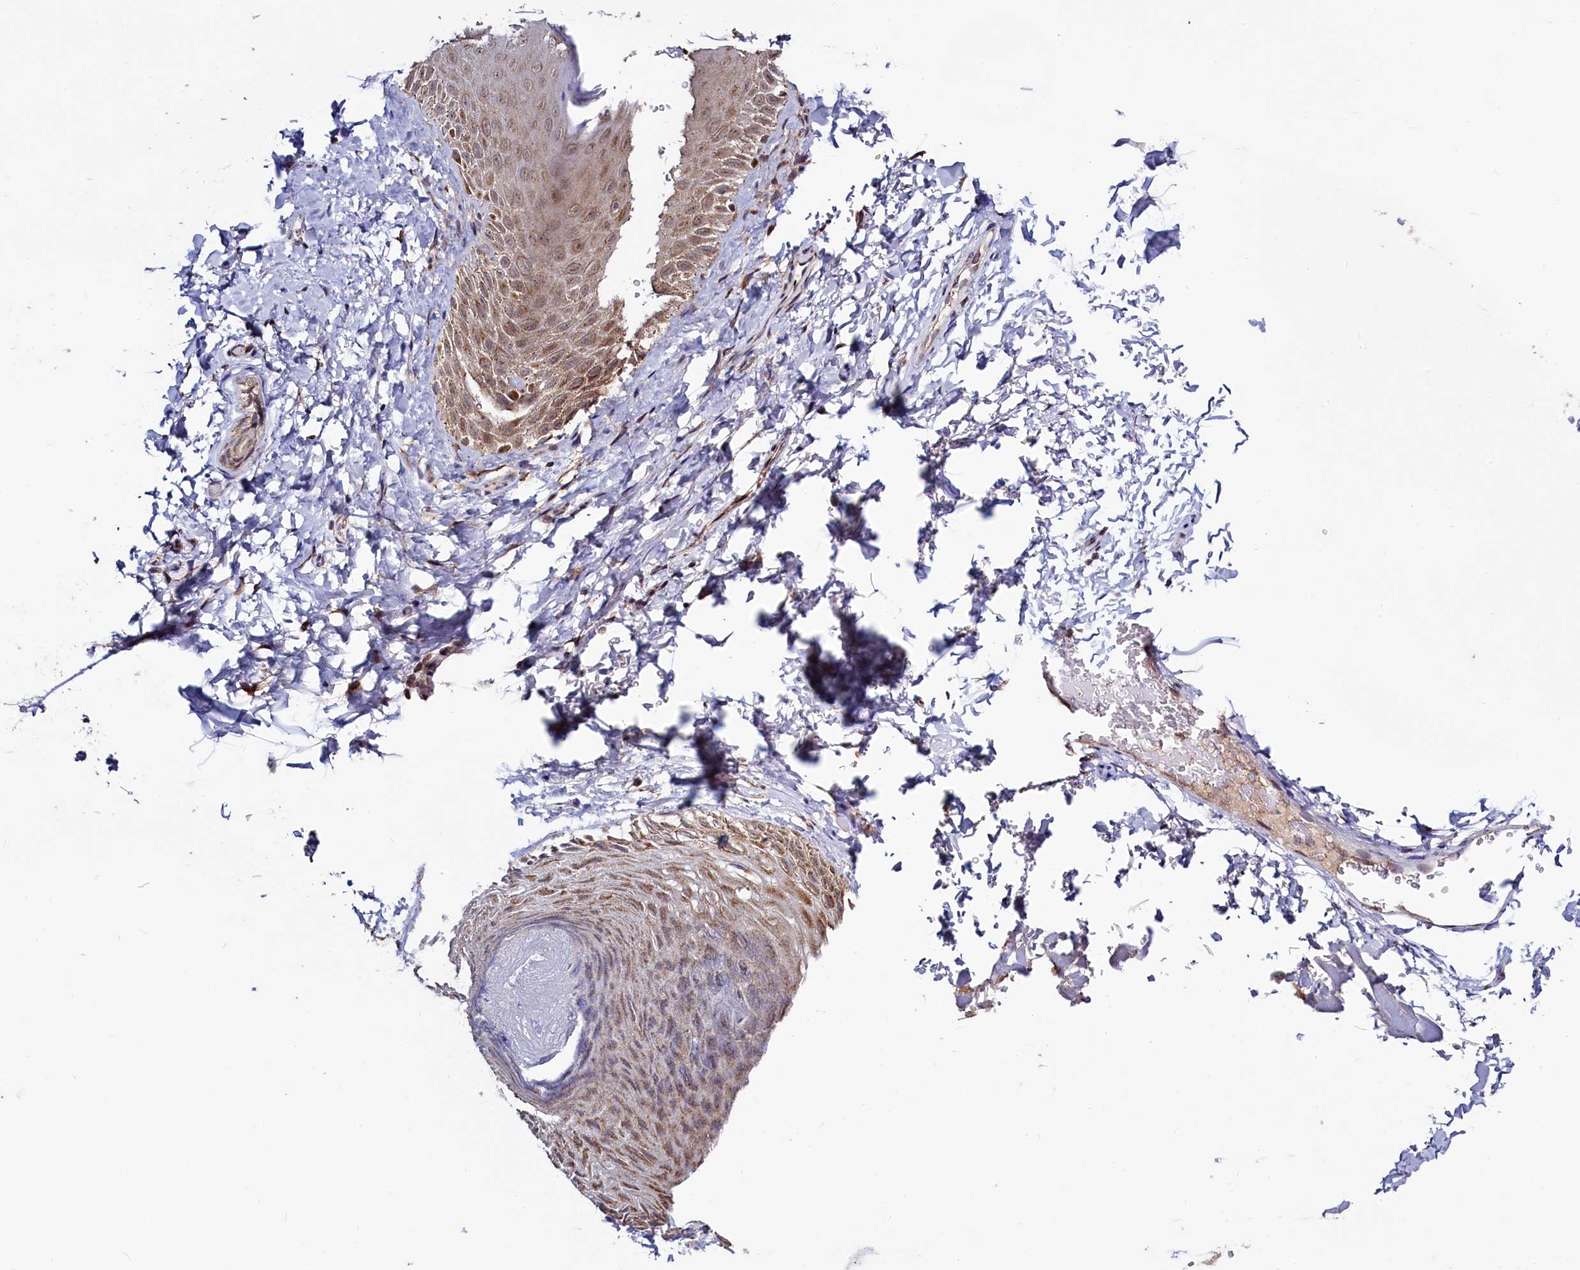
{"staining": {"intensity": "moderate", "quantity": "<25%", "location": "cytoplasmic/membranous"}, "tissue": "skin", "cell_type": "Epidermal cells", "image_type": "normal", "snomed": [{"axis": "morphology", "description": "Normal tissue, NOS"}, {"axis": "topography", "description": "Anal"}], "caption": "Immunohistochemistry (IHC) staining of benign skin, which shows low levels of moderate cytoplasmic/membranous expression in about <25% of epidermal cells indicating moderate cytoplasmic/membranous protein expression. The staining was performed using DAB (brown) for protein detection and nuclei were counterstained in hematoxylin (blue).", "gene": "SEC24C", "patient": {"sex": "male", "age": 44}}